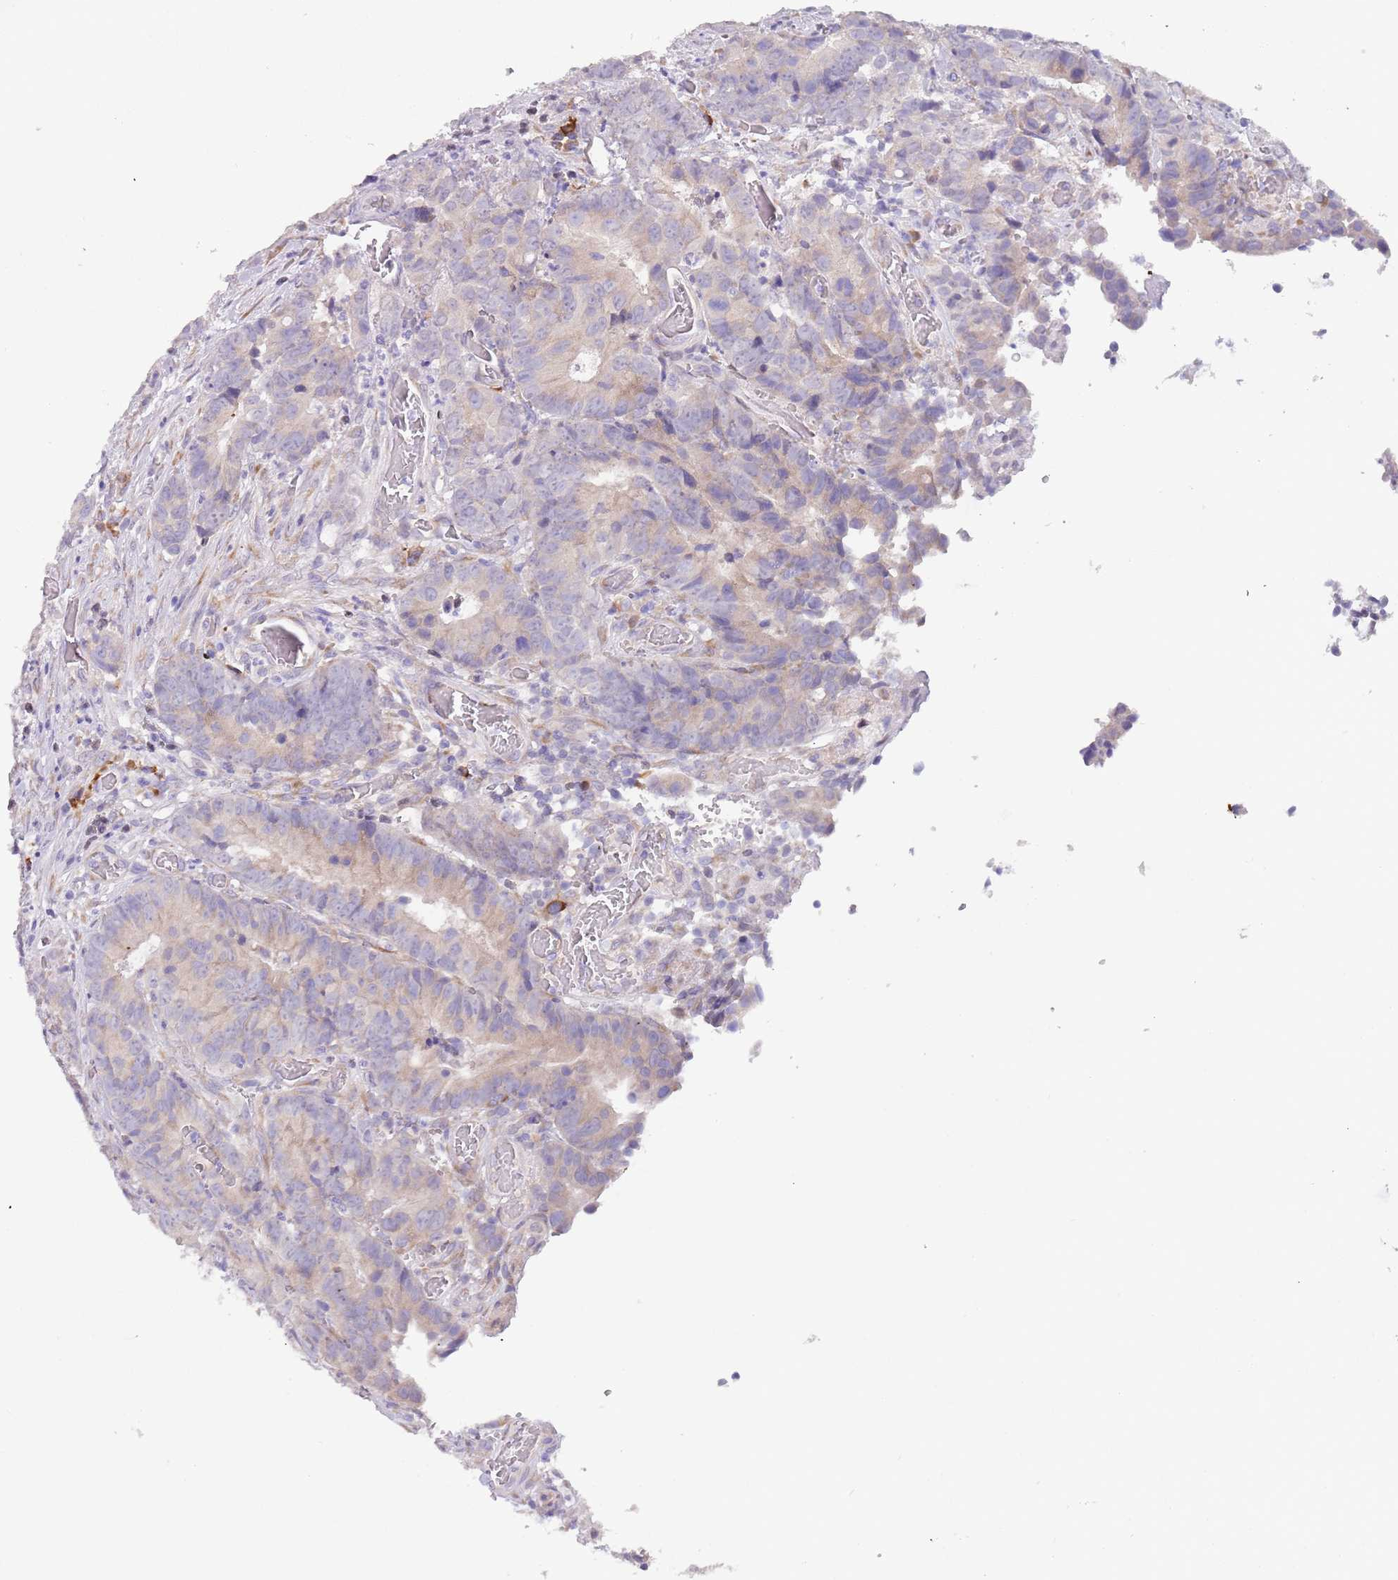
{"staining": {"intensity": "weak", "quantity": "25%-75%", "location": "cytoplasmic/membranous"}, "tissue": "colorectal cancer", "cell_type": "Tumor cells", "image_type": "cancer", "snomed": [{"axis": "morphology", "description": "Adenocarcinoma, NOS"}, {"axis": "topography", "description": "Colon"}], "caption": "Colorectal cancer tissue displays weak cytoplasmic/membranous positivity in approximately 25%-75% of tumor cells, visualized by immunohistochemistry. The protein is shown in brown color, while the nuclei are stained blue.", "gene": "TNRC6C", "patient": {"sex": "female", "age": 57}}